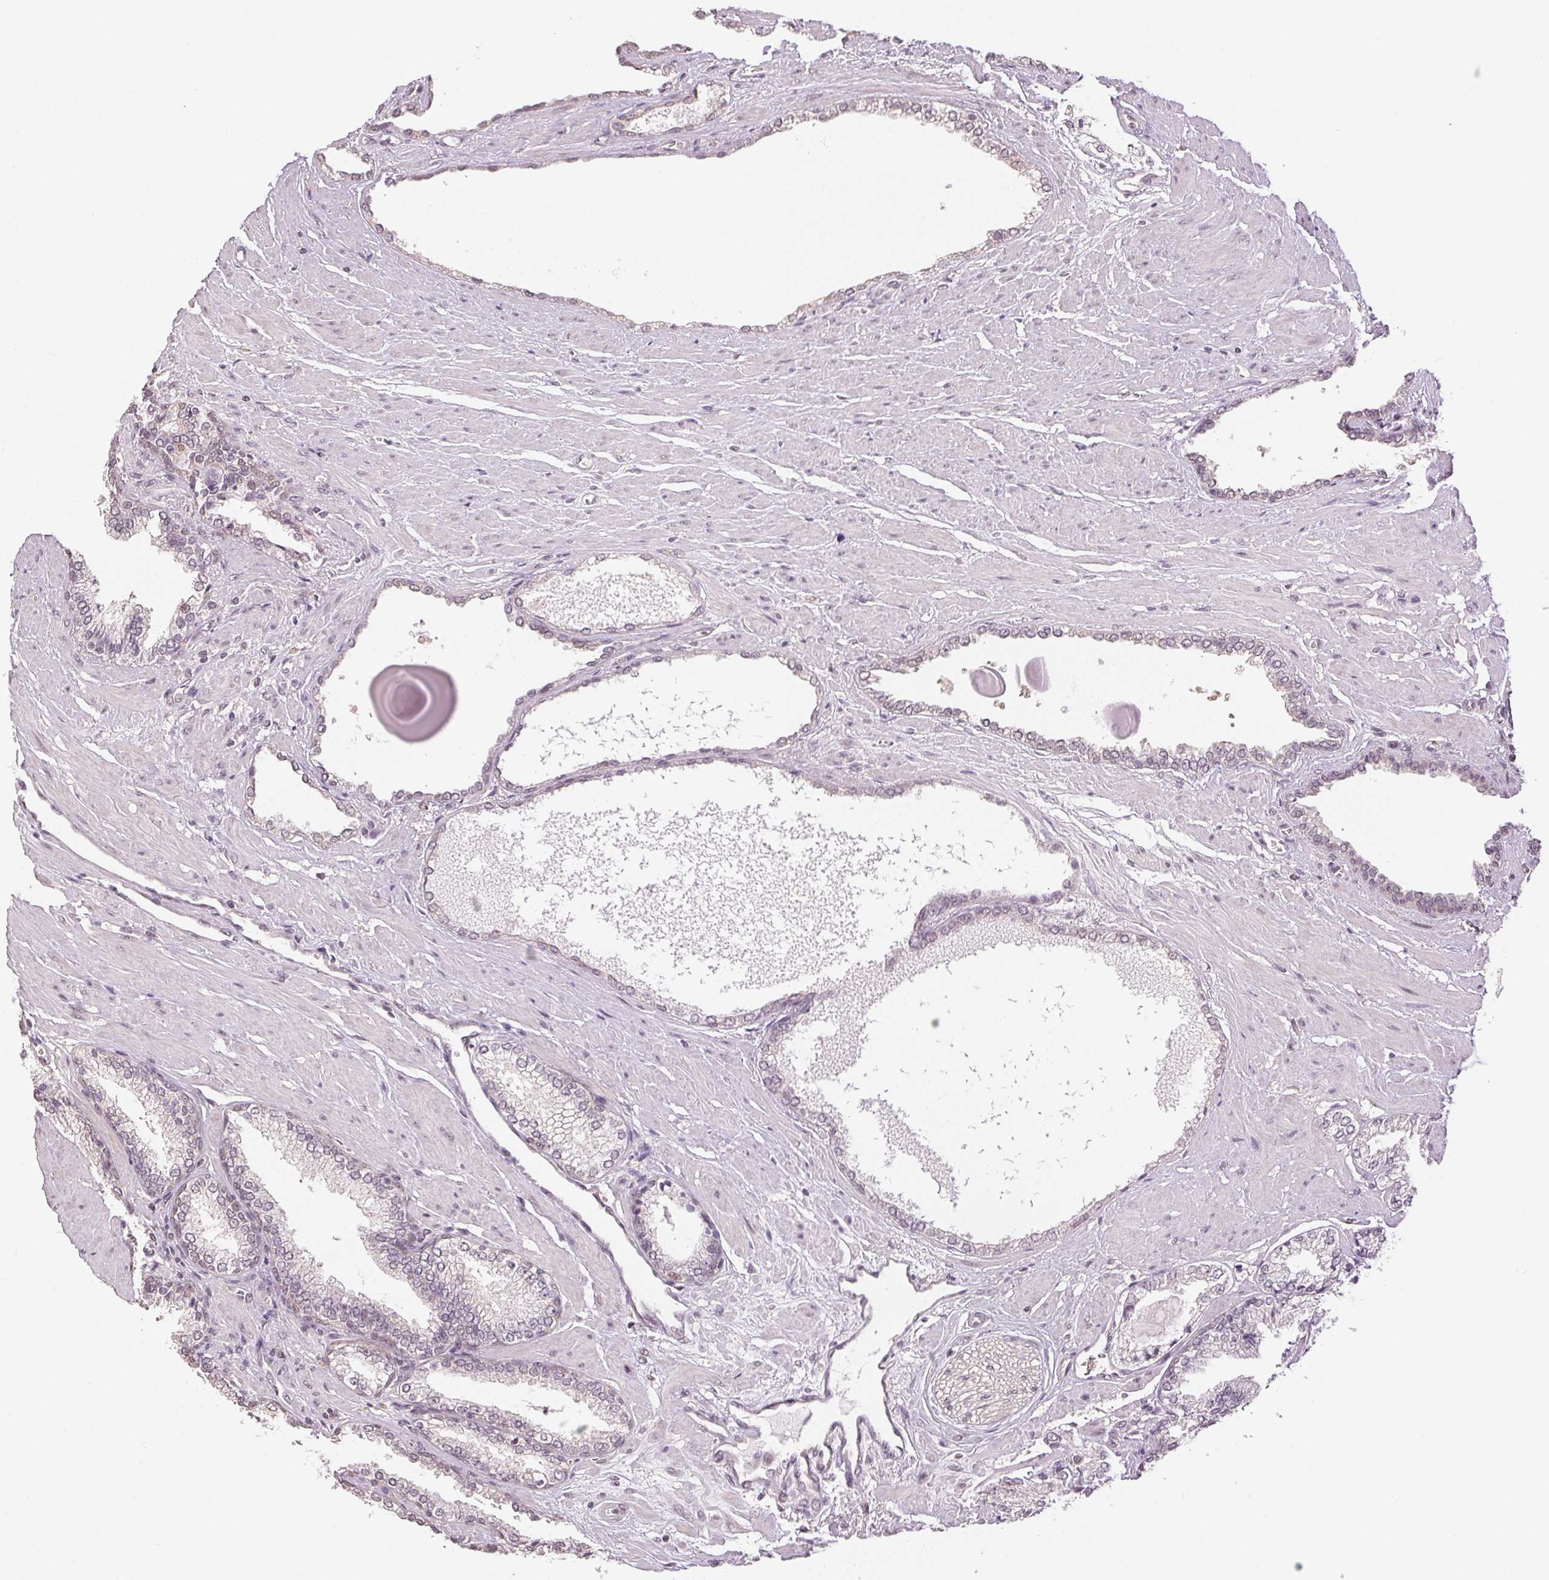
{"staining": {"intensity": "negative", "quantity": "none", "location": "none"}, "tissue": "prostate cancer", "cell_type": "Tumor cells", "image_type": "cancer", "snomed": [{"axis": "morphology", "description": "Adenocarcinoma, High grade"}, {"axis": "topography", "description": "Prostate"}], "caption": "The IHC image has no significant expression in tumor cells of prostate cancer tissue.", "gene": "PLCB1", "patient": {"sex": "male", "age": 64}}